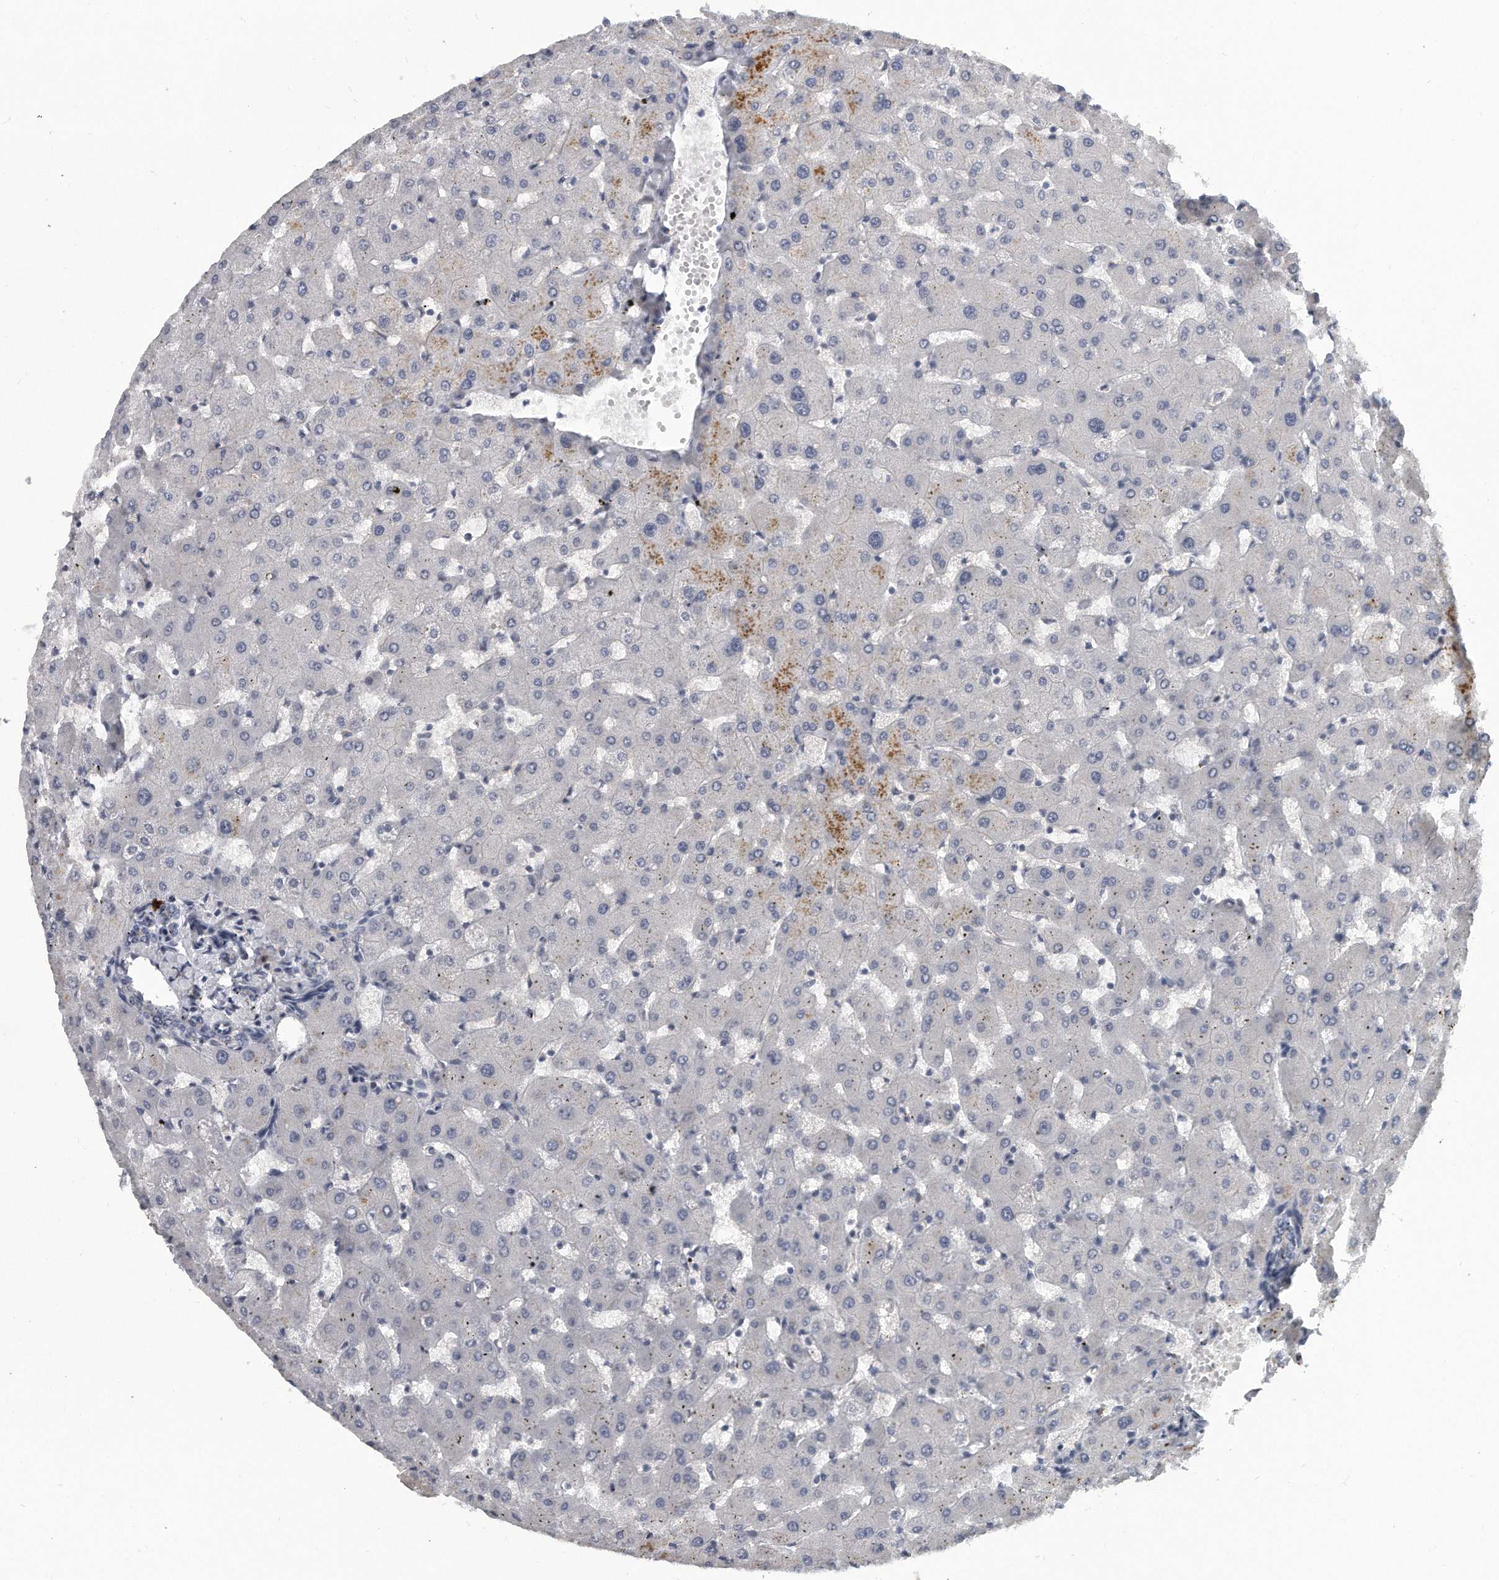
{"staining": {"intensity": "negative", "quantity": "none", "location": "none"}, "tissue": "liver", "cell_type": "Cholangiocytes", "image_type": "normal", "snomed": [{"axis": "morphology", "description": "Normal tissue, NOS"}, {"axis": "topography", "description": "Liver"}], "caption": "Immunohistochemical staining of normal liver reveals no significant staining in cholangiocytes.", "gene": "KLHL7", "patient": {"sex": "female", "age": 63}}